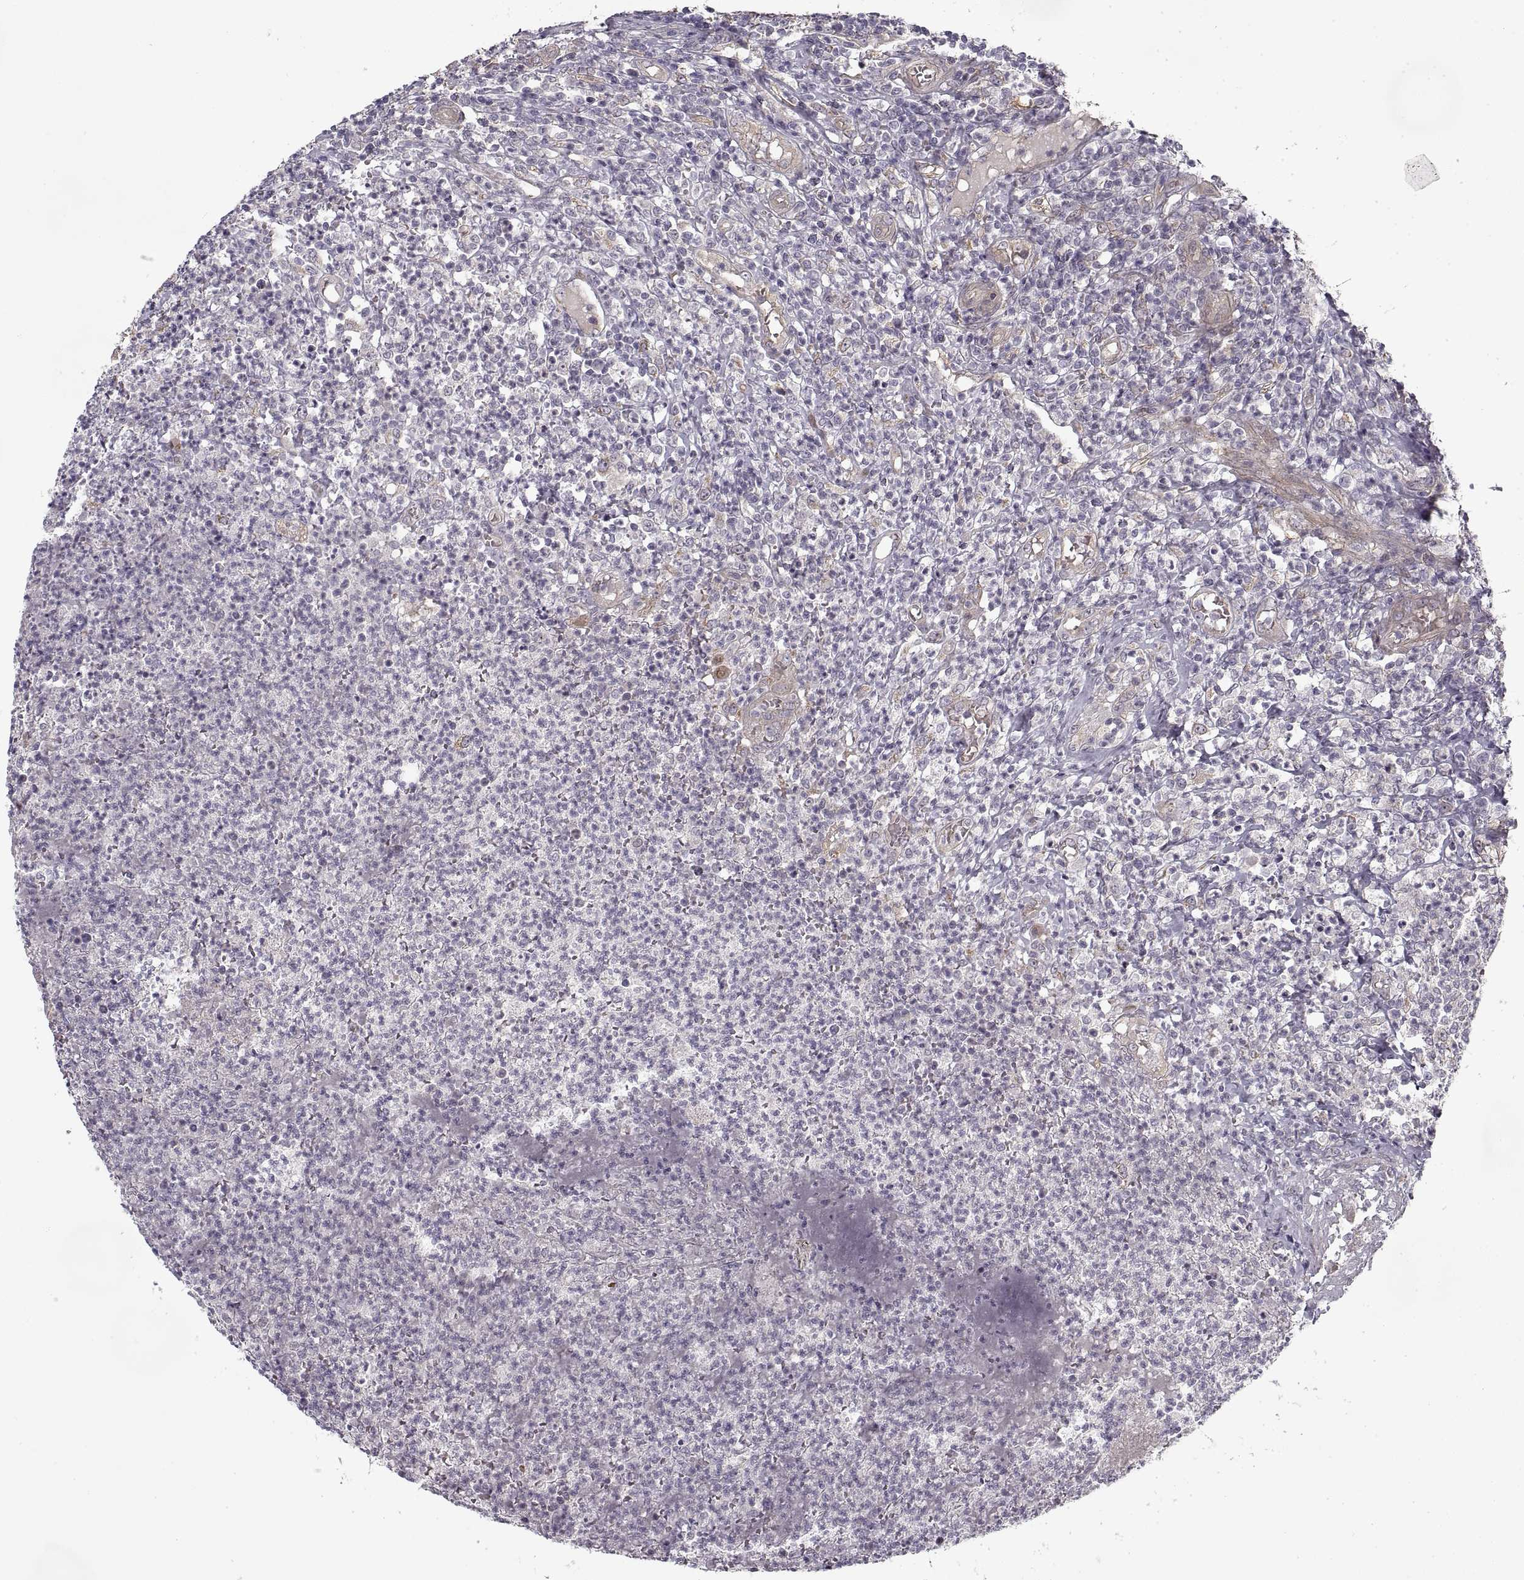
{"staining": {"intensity": "negative", "quantity": "none", "location": "none"}, "tissue": "appendix", "cell_type": "Lymphoid tissue", "image_type": "normal", "snomed": [{"axis": "morphology", "description": "Normal tissue, NOS"}, {"axis": "morphology", "description": "Inflammation, NOS"}, {"axis": "topography", "description": "Appendix"}], "caption": "The immunohistochemistry (IHC) histopathology image has no significant expression in lymphoid tissue of appendix.", "gene": "LAMB2", "patient": {"sex": "male", "age": 16}}